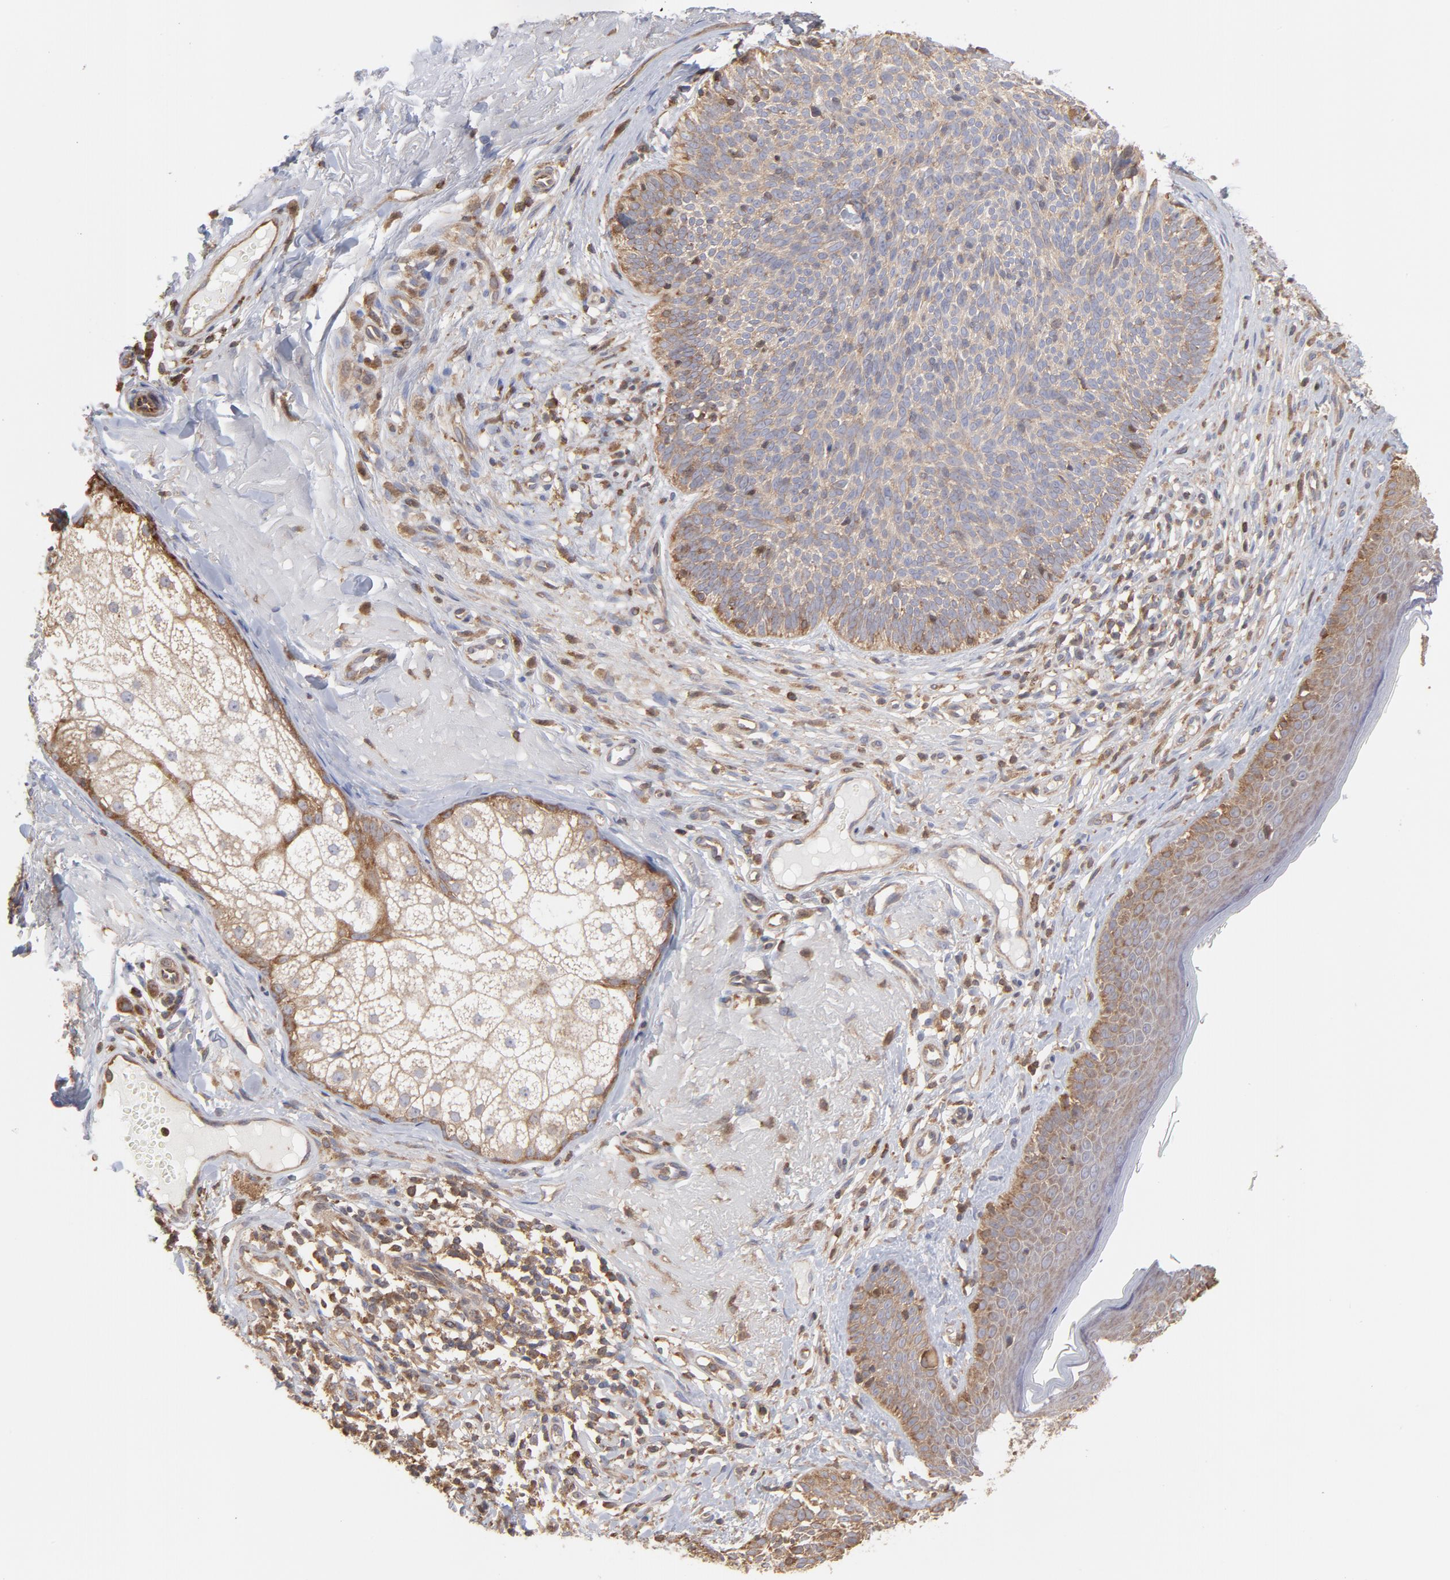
{"staining": {"intensity": "weak", "quantity": ">75%", "location": "cytoplasmic/membranous"}, "tissue": "skin cancer", "cell_type": "Tumor cells", "image_type": "cancer", "snomed": [{"axis": "morphology", "description": "Basal cell carcinoma"}, {"axis": "topography", "description": "Skin"}], "caption": "The immunohistochemical stain shows weak cytoplasmic/membranous positivity in tumor cells of skin cancer tissue.", "gene": "MAPRE1", "patient": {"sex": "male", "age": 74}}